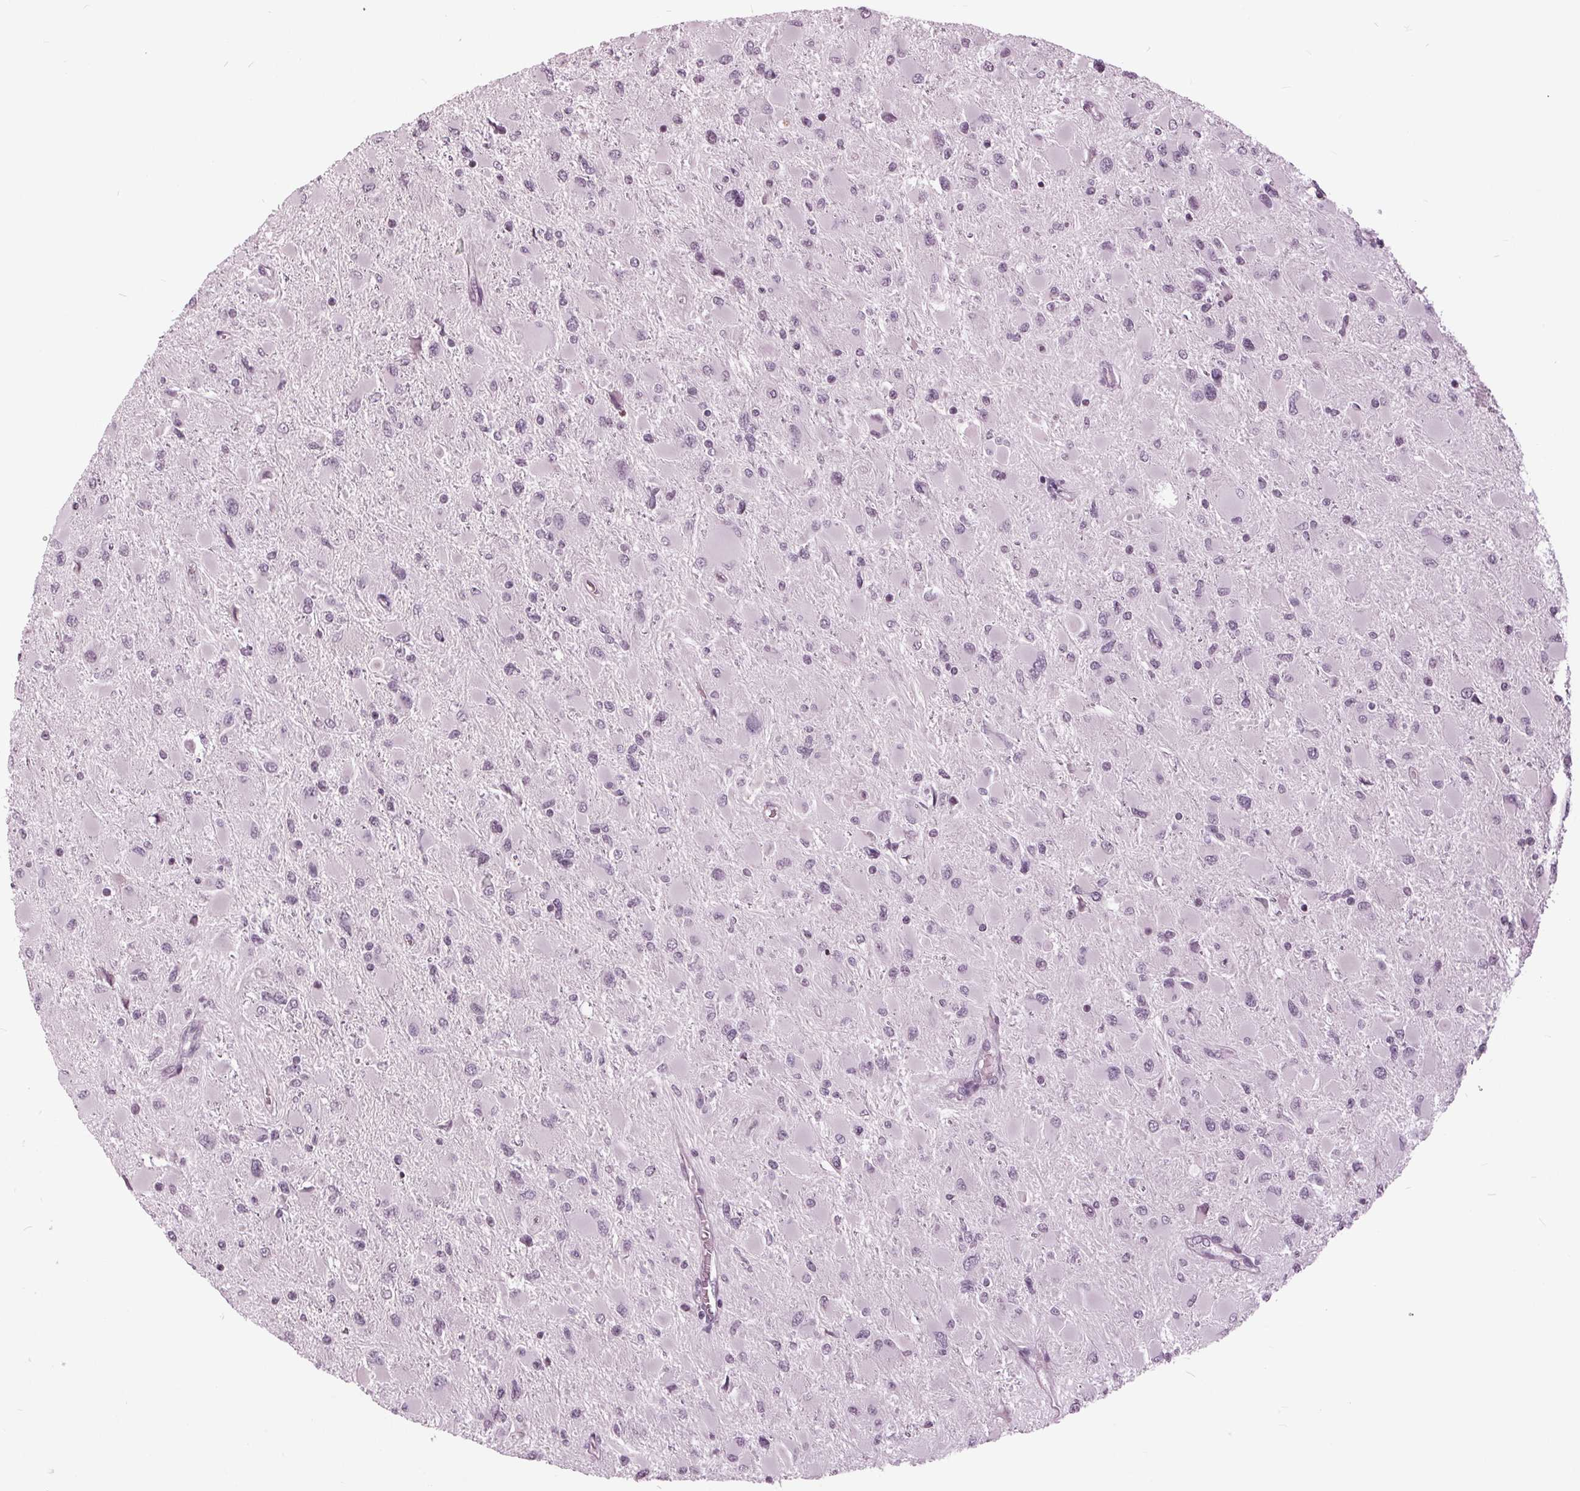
{"staining": {"intensity": "negative", "quantity": "none", "location": "none"}, "tissue": "glioma", "cell_type": "Tumor cells", "image_type": "cancer", "snomed": [{"axis": "morphology", "description": "Glioma, malignant, High grade"}, {"axis": "topography", "description": "Cerebral cortex"}], "caption": "Tumor cells are negative for protein expression in human glioma.", "gene": "SLC9A4", "patient": {"sex": "female", "age": 36}}